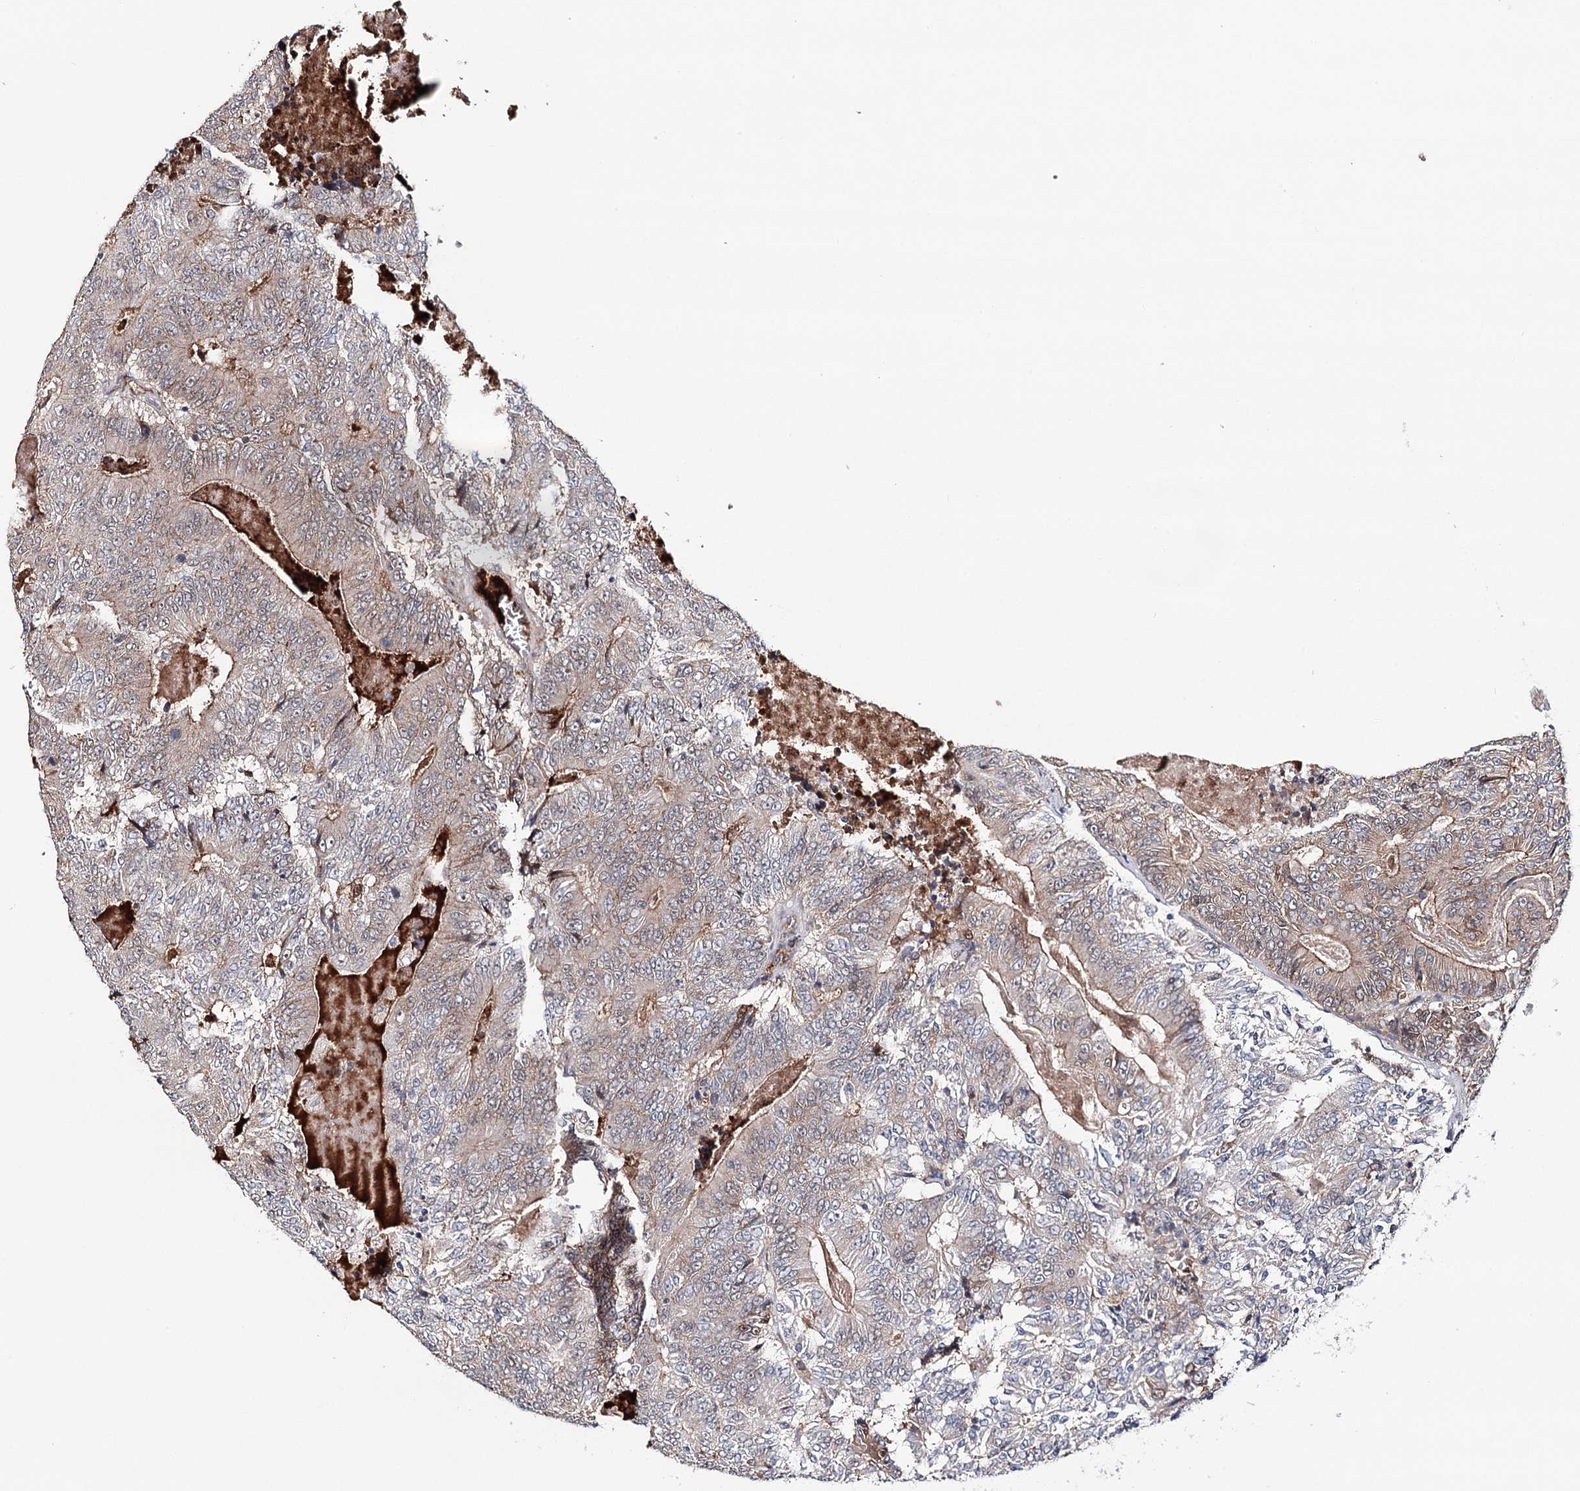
{"staining": {"intensity": "weak", "quantity": "25%-75%", "location": "cytoplasmic/membranous"}, "tissue": "colorectal cancer", "cell_type": "Tumor cells", "image_type": "cancer", "snomed": [{"axis": "morphology", "description": "Adenocarcinoma, NOS"}, {"axis": "topography", "description": "Colon"}], "caption": "Colorectal adenocarcinoma stained for a protein (brown) reveals weak cytoplasmic/membranous positive positivity in about 25%-75% of tumor cells.", "gene": "PKP4", "patient": {"sex": "male", "age": 83}}